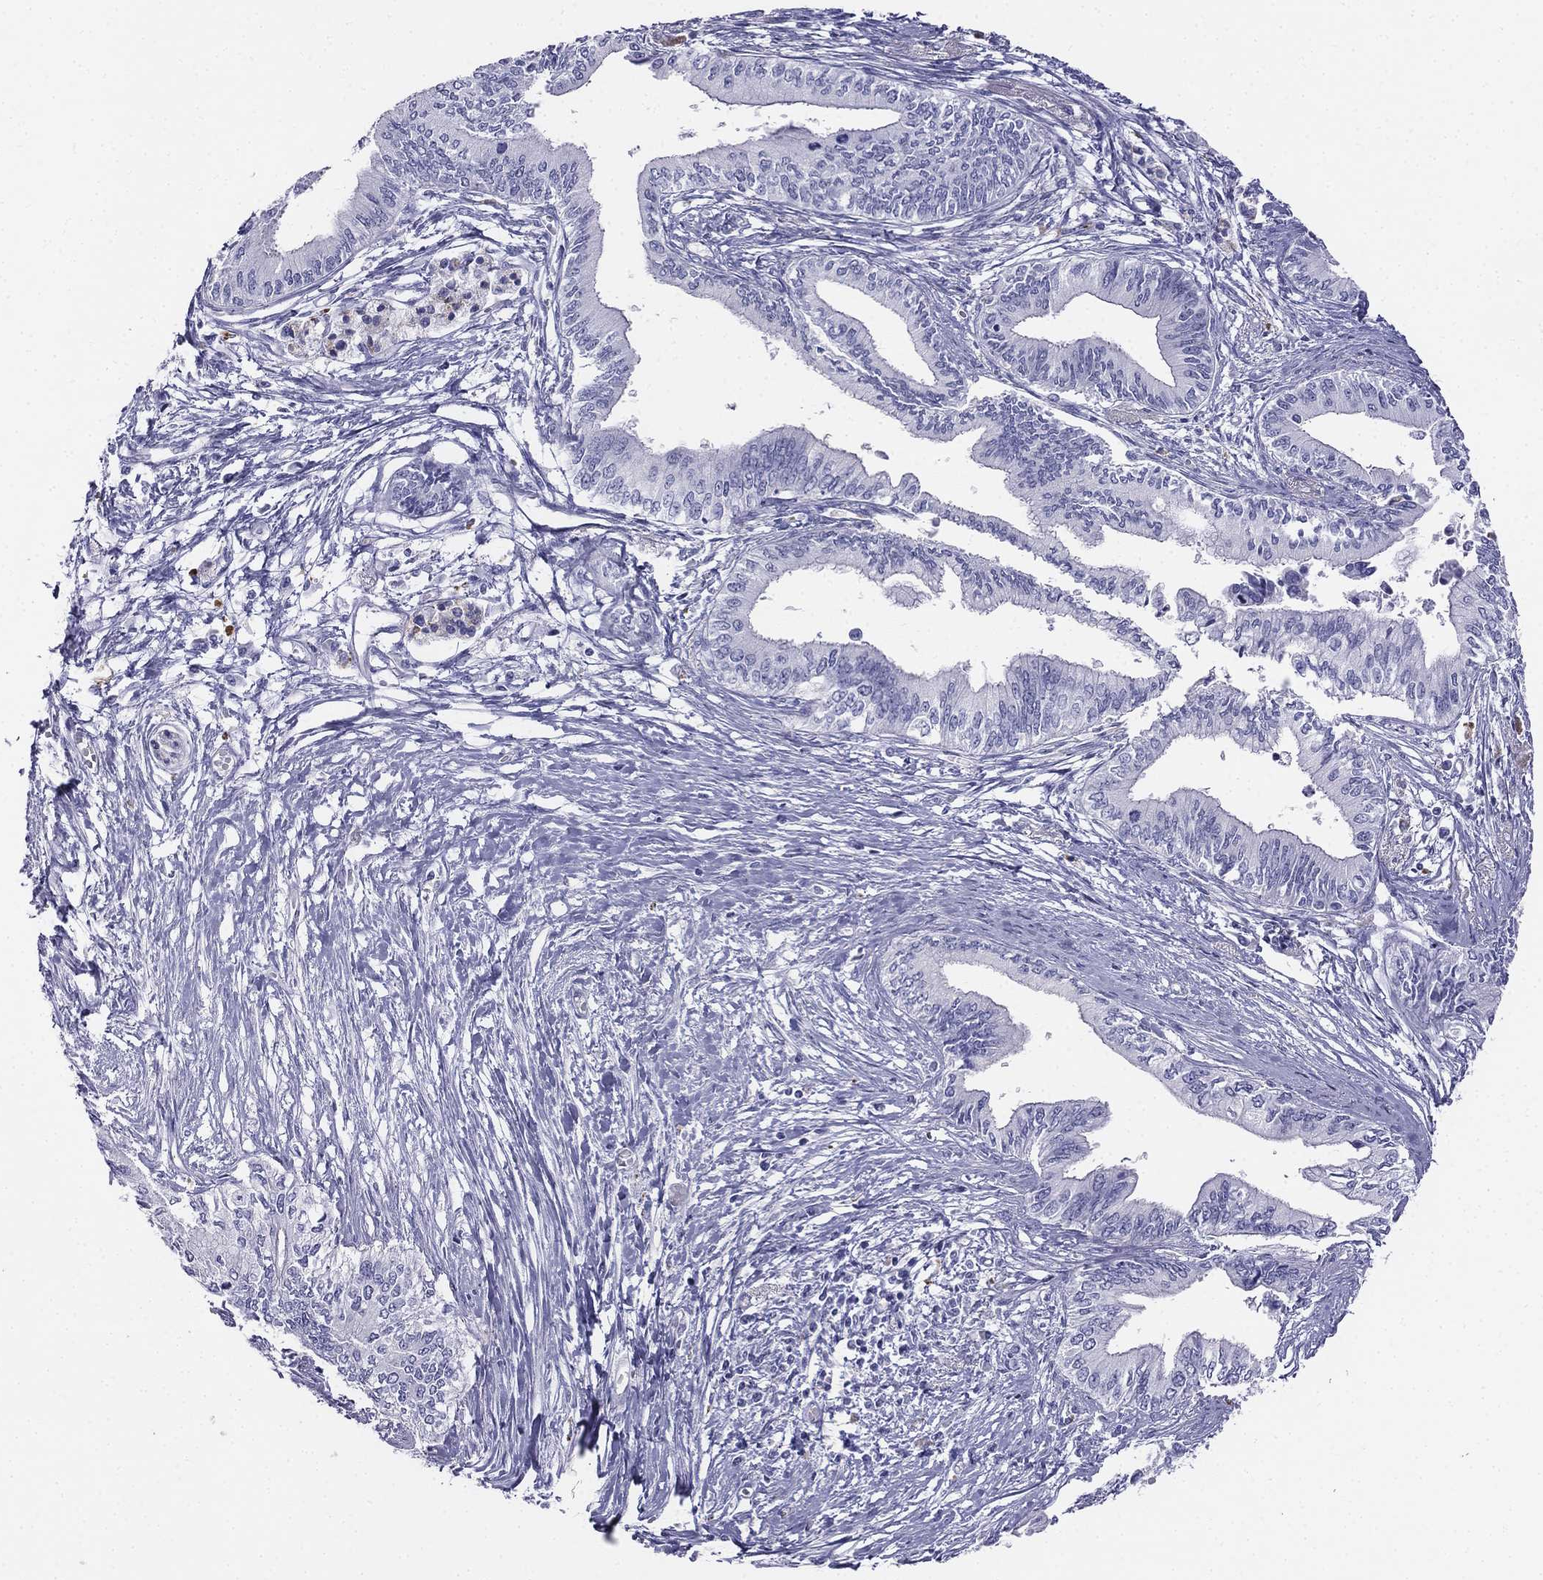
{"staining": {"intensity": "negative", "quantity": "none", "location": "none"}, "tissue": "pancreatic cancer", "cell_type": "Tumor cells", "image_type": "cancer", "snomed": [{"axis": "morphology", "description": "Adenocarcinoma, NOS"}, {"axis": "topography", "description": "Pancreas"}], "caption": "This is an immunohistochemistry image of adenocarcinoma (pancreatic). There is no expression in tumor cells.", "gene": "ALOXE3", "patient": {"sex": "female", "age": 61}}